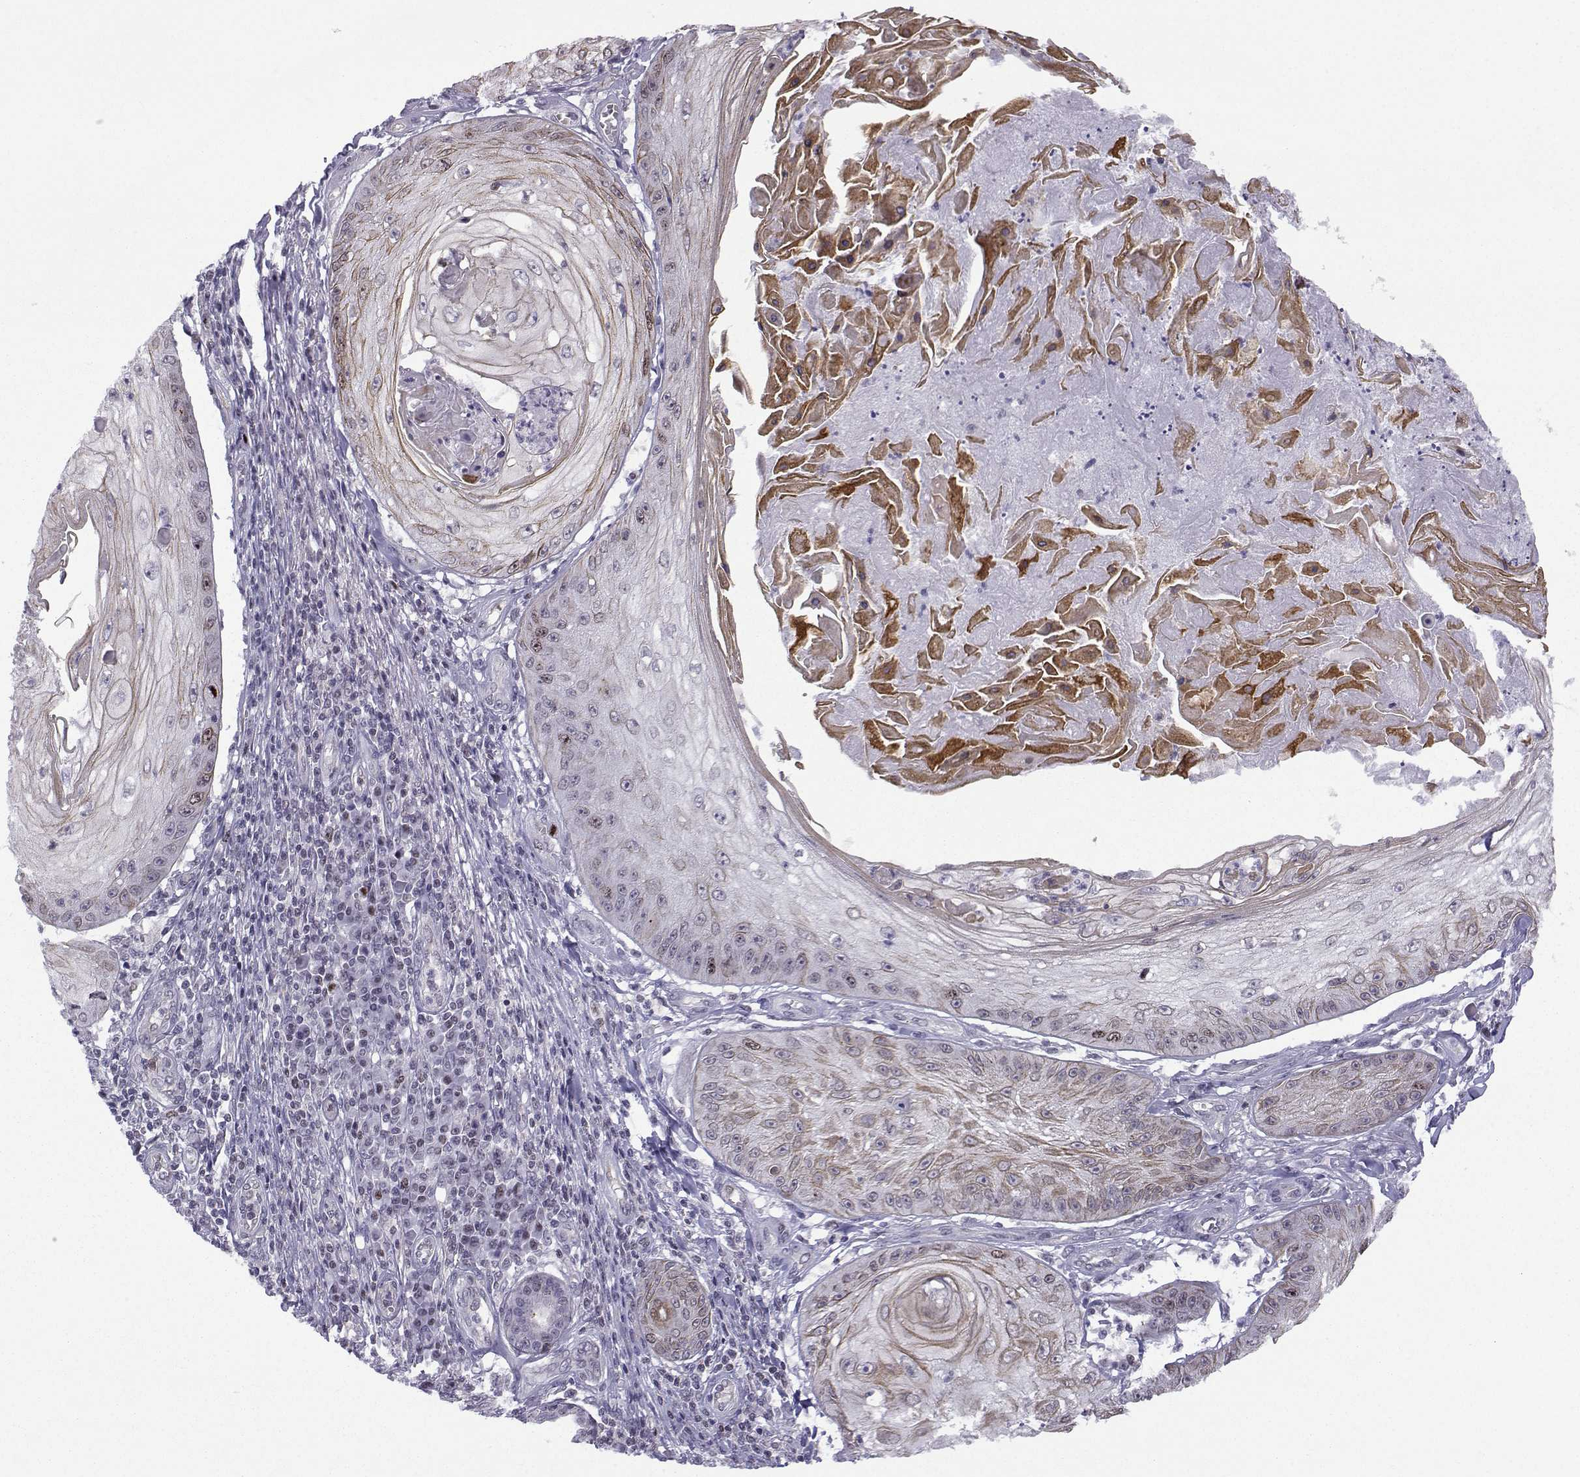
{"staining": {"intensity": "weak", "quantity": "25%-75%", "location": "cytoplasmic/membranous"}, "tissue": "skin cancer", "cell_type": "Tumor cells", "image_type": "cancer", "snomed": [{"axis": "morphology", "description": "Squamous cell carcinoma, NOS"}, {"axis": "topography", "description": "Skin"}], "caption": "Immunohistochemical staining of squamous cell carcinoma (skin) reveals low levels of weak cytoplasmic/membranous protein positivity in about 25%-75% of tumor cells.", "gene": "INCENP", "patient": {"sex": "male", "age": 70}}